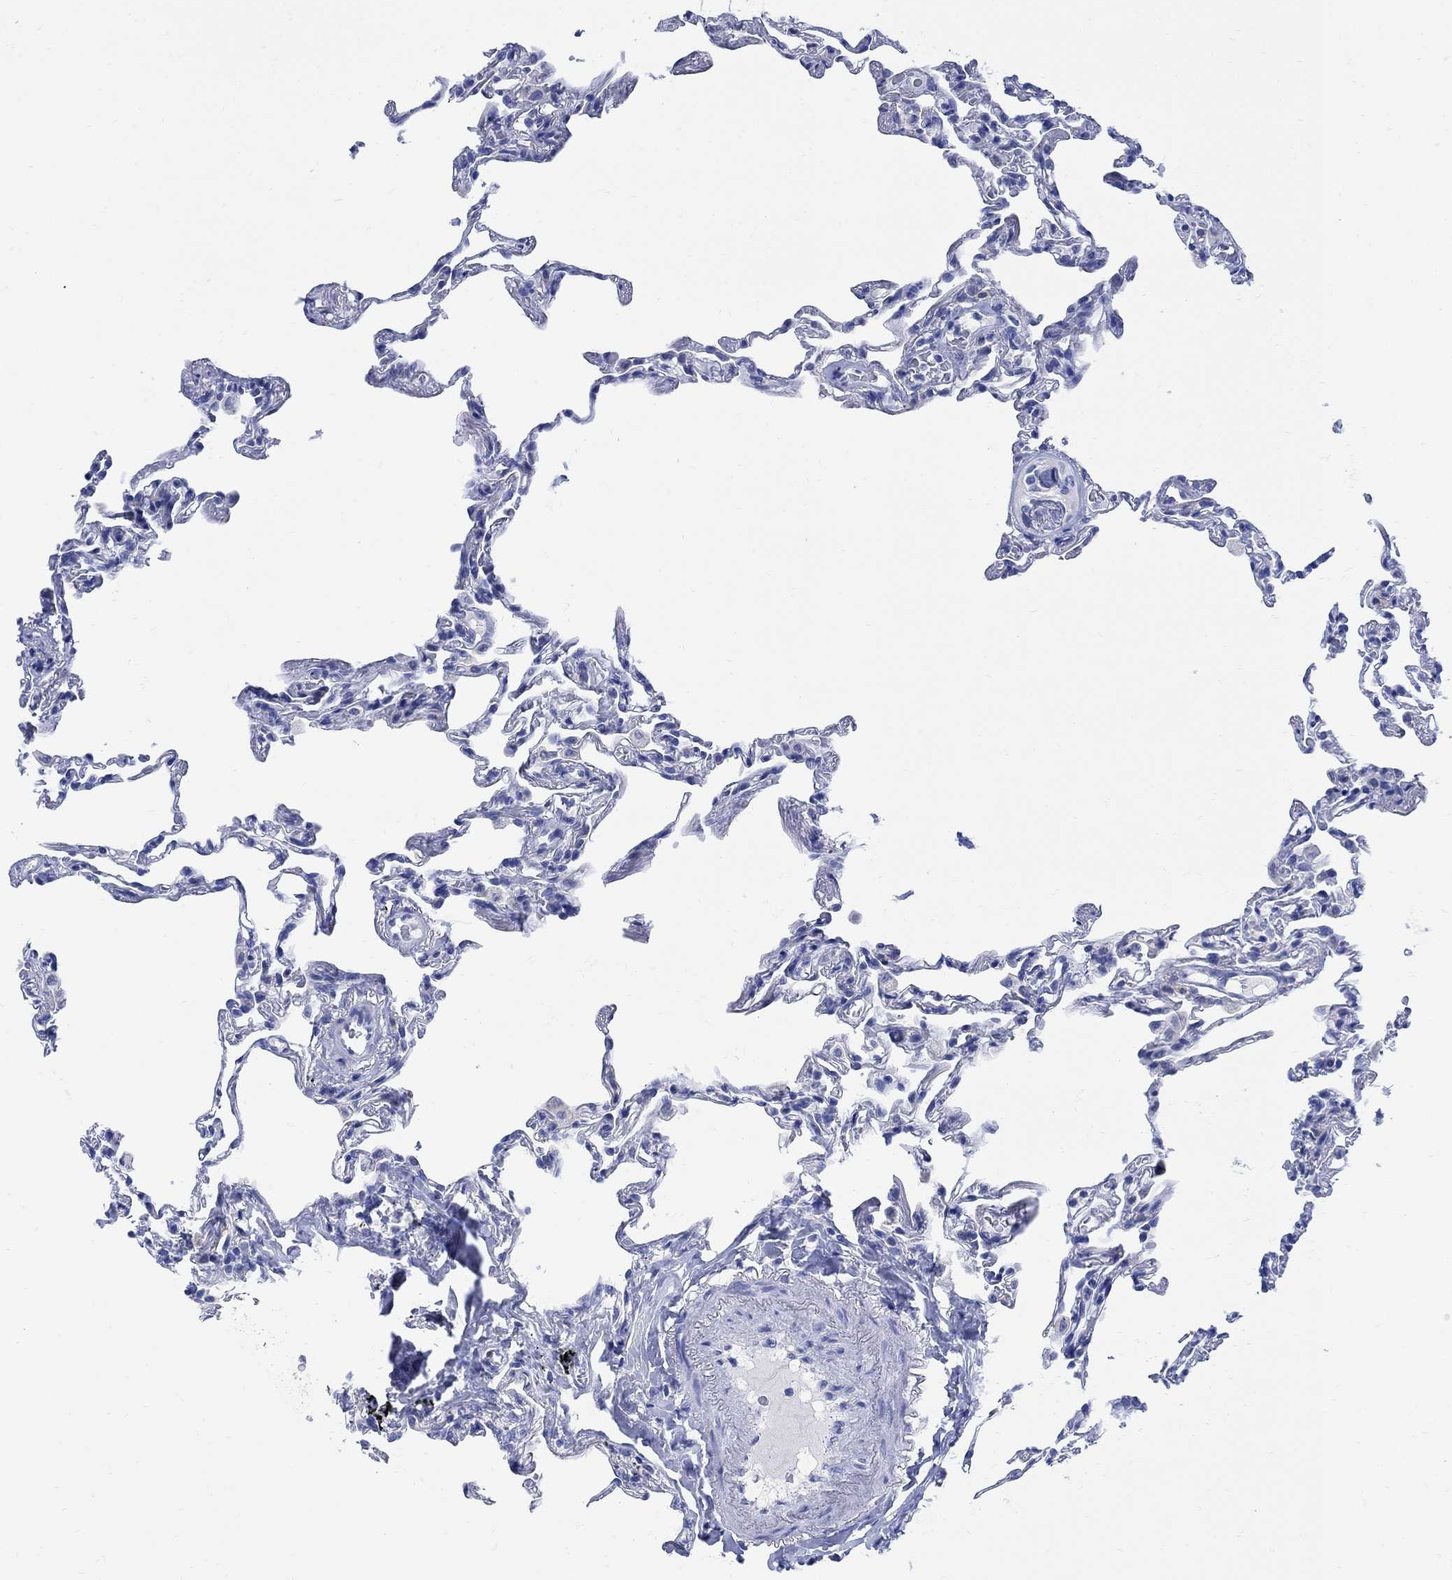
{"staining": {"intensity": "negative", "quantity": "none", "location": "none"}, "tissue": "lung", "cell_type": "Alveolar cells", "image_type": "normal", "snomed": [{"axis": "morphology", "description": "Normal tissue, NOS"}, {"axis": "topography", "description": "Lung"}], "caption": "DAB (3,3'-diaminobenzidine) immunohistochemical staining of normal human lung reveals no significant positivity in alveolar cells. (Brightfield microscopy of DAB (3,3'-diaminobenzidine) immunohistochemistry at high magnification).", "gene": "MYL1", "patient": {"sex": "female", "age": 57}}